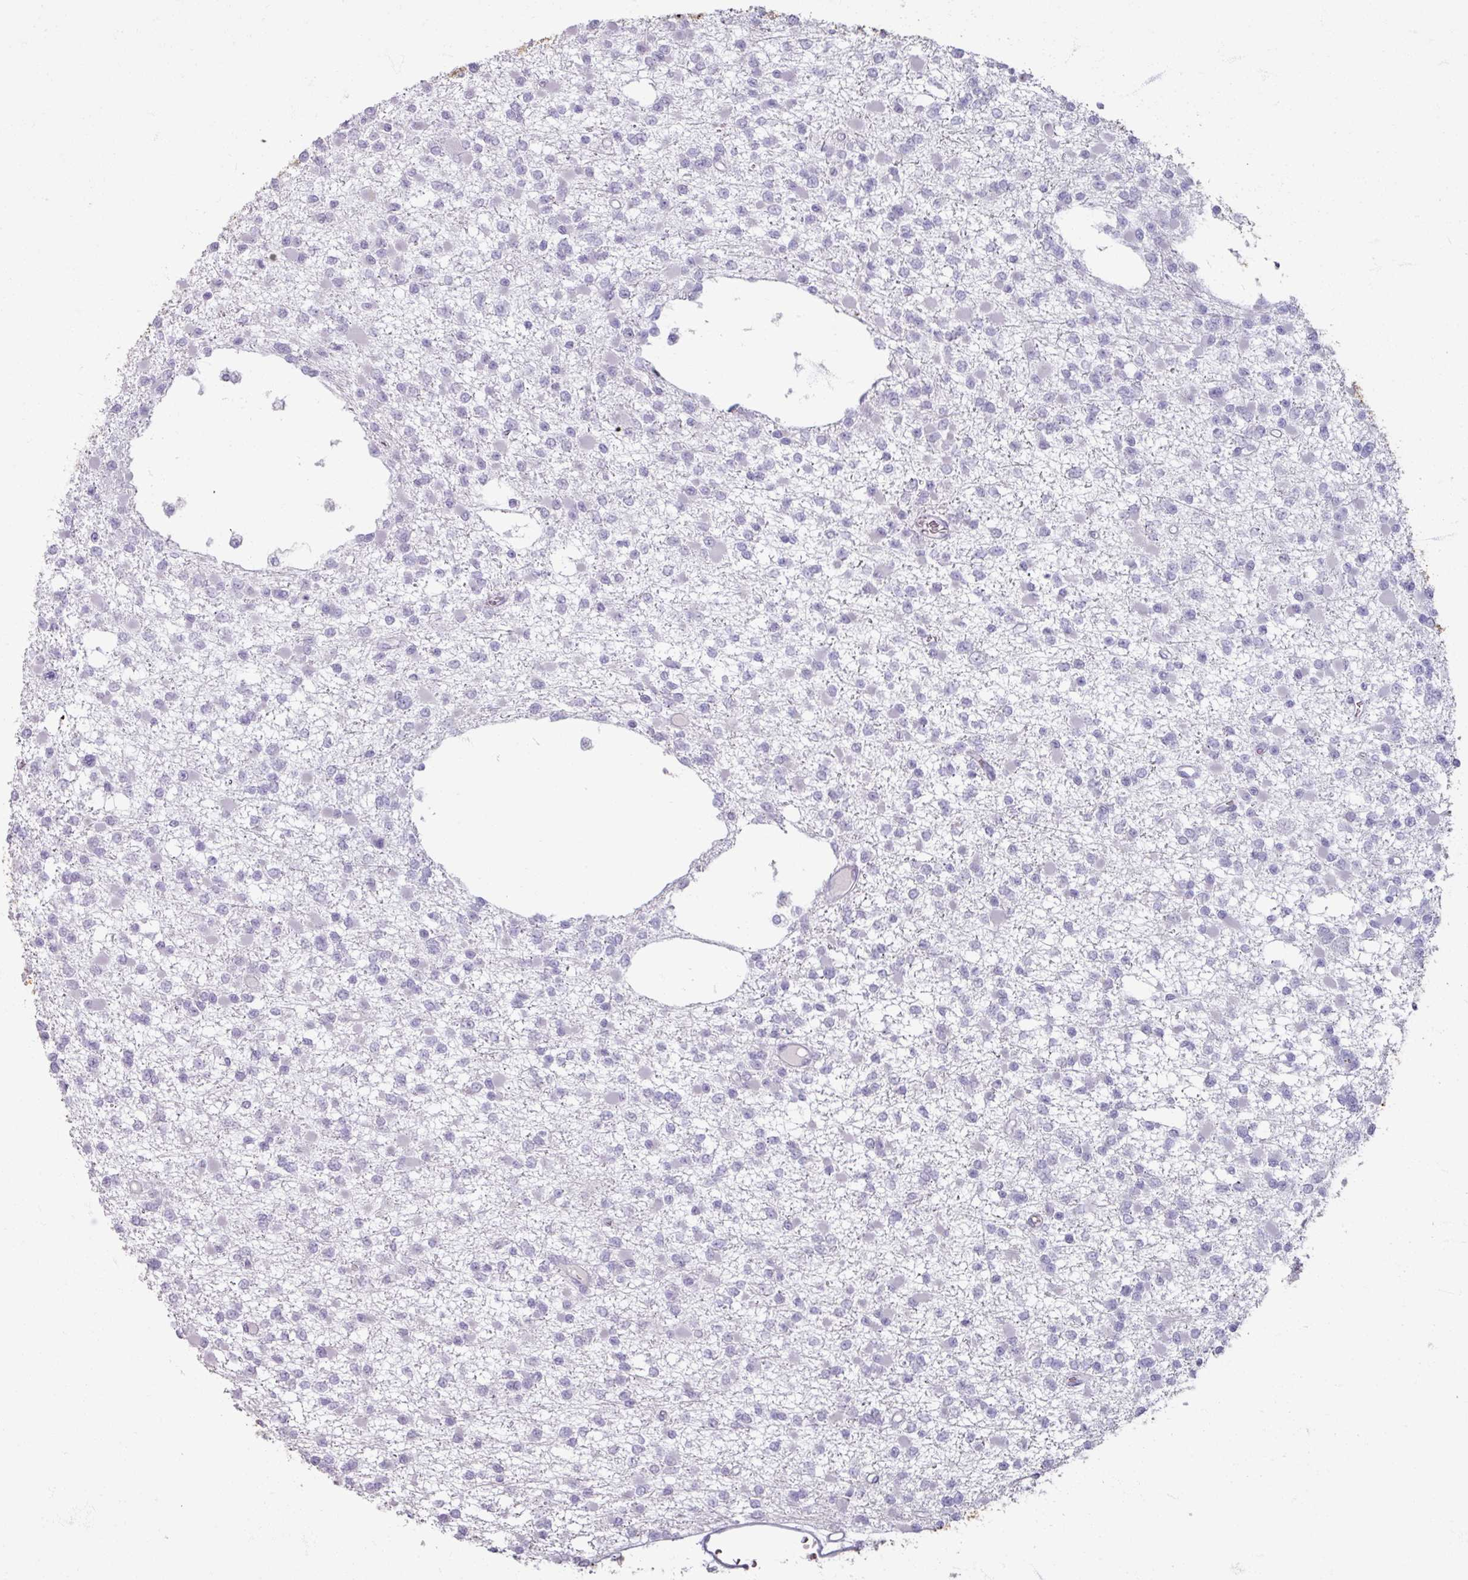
{"staining": {"intensity": "negative", "quantity": "none", "location": "none"}, "tissue": "glioma", "cell_type": "Tumor cells", "image_type": "cancer", "snomed": [{"axis": "morphology", "description": "Glioma, malignant, Low grade"}, {"axis": "topography", "description": "Brain"}], "caption": "Tumor cells are negative for protein expression in human glioma.", "gene": "TG", "patient": {"sex": "female", "age": 22}}